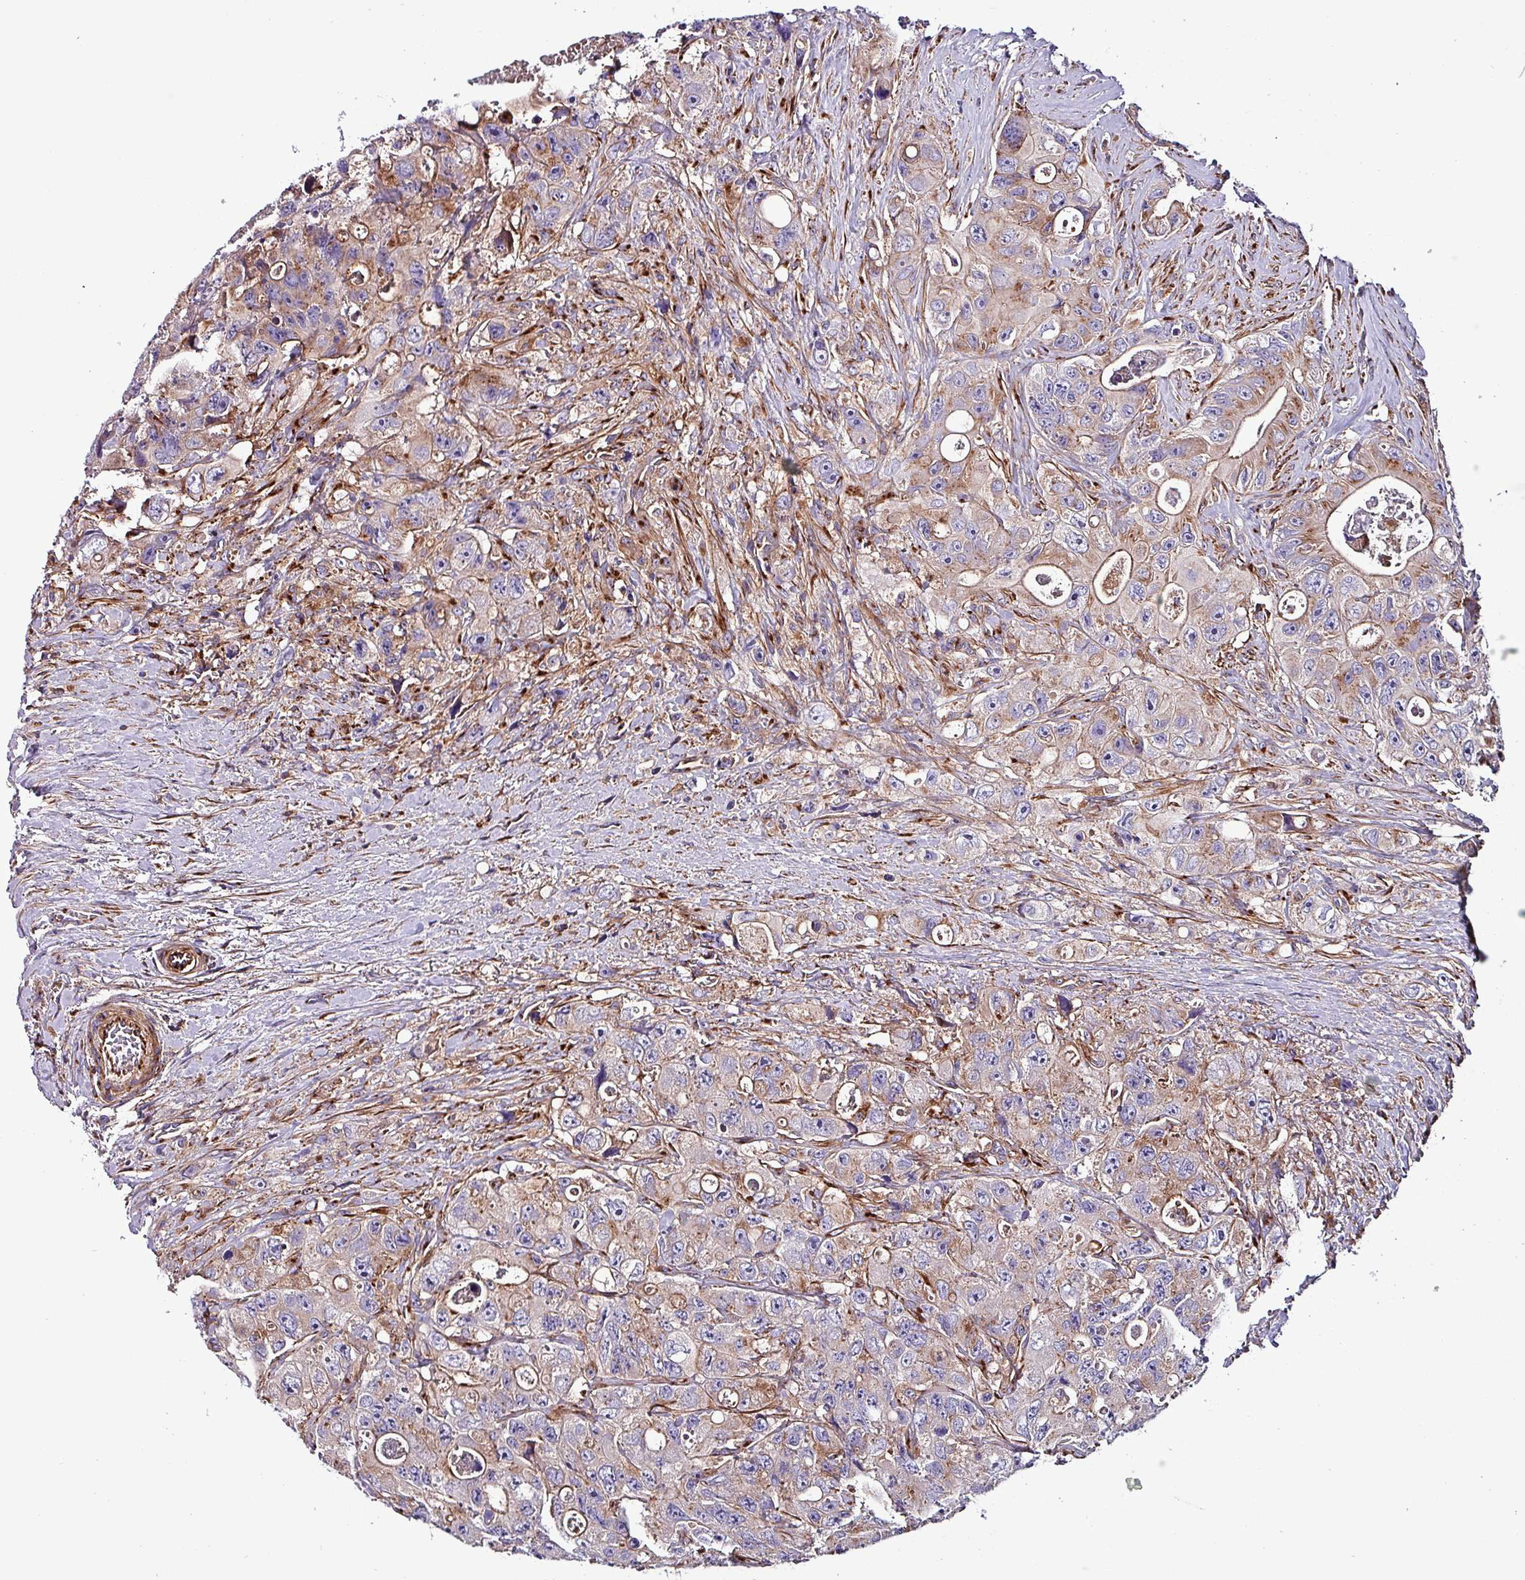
{"staining": {"intensity": "weak", "quantity": "25%-75%", "location": "cytoplasmic/membranous"}, "tissue": "colorectal cancer", "cell_type": "Tumor cells", "image_type": "cancer", "snomed": [{"axis": "morphology", "description": "Adenocarcinoma, NOS"}, {"axis": "topography", "description": "Colon"}], "caption": "High-power microscopy captured an immunohistochemistry histopathology image of adenocarcinoma (colorectal), revealing weak cytoplasmic/membranous positivity in about 25%-75% of tumor cells.", "gene": "VAMP4", "patient": {"sex": "female", "age": 46}}